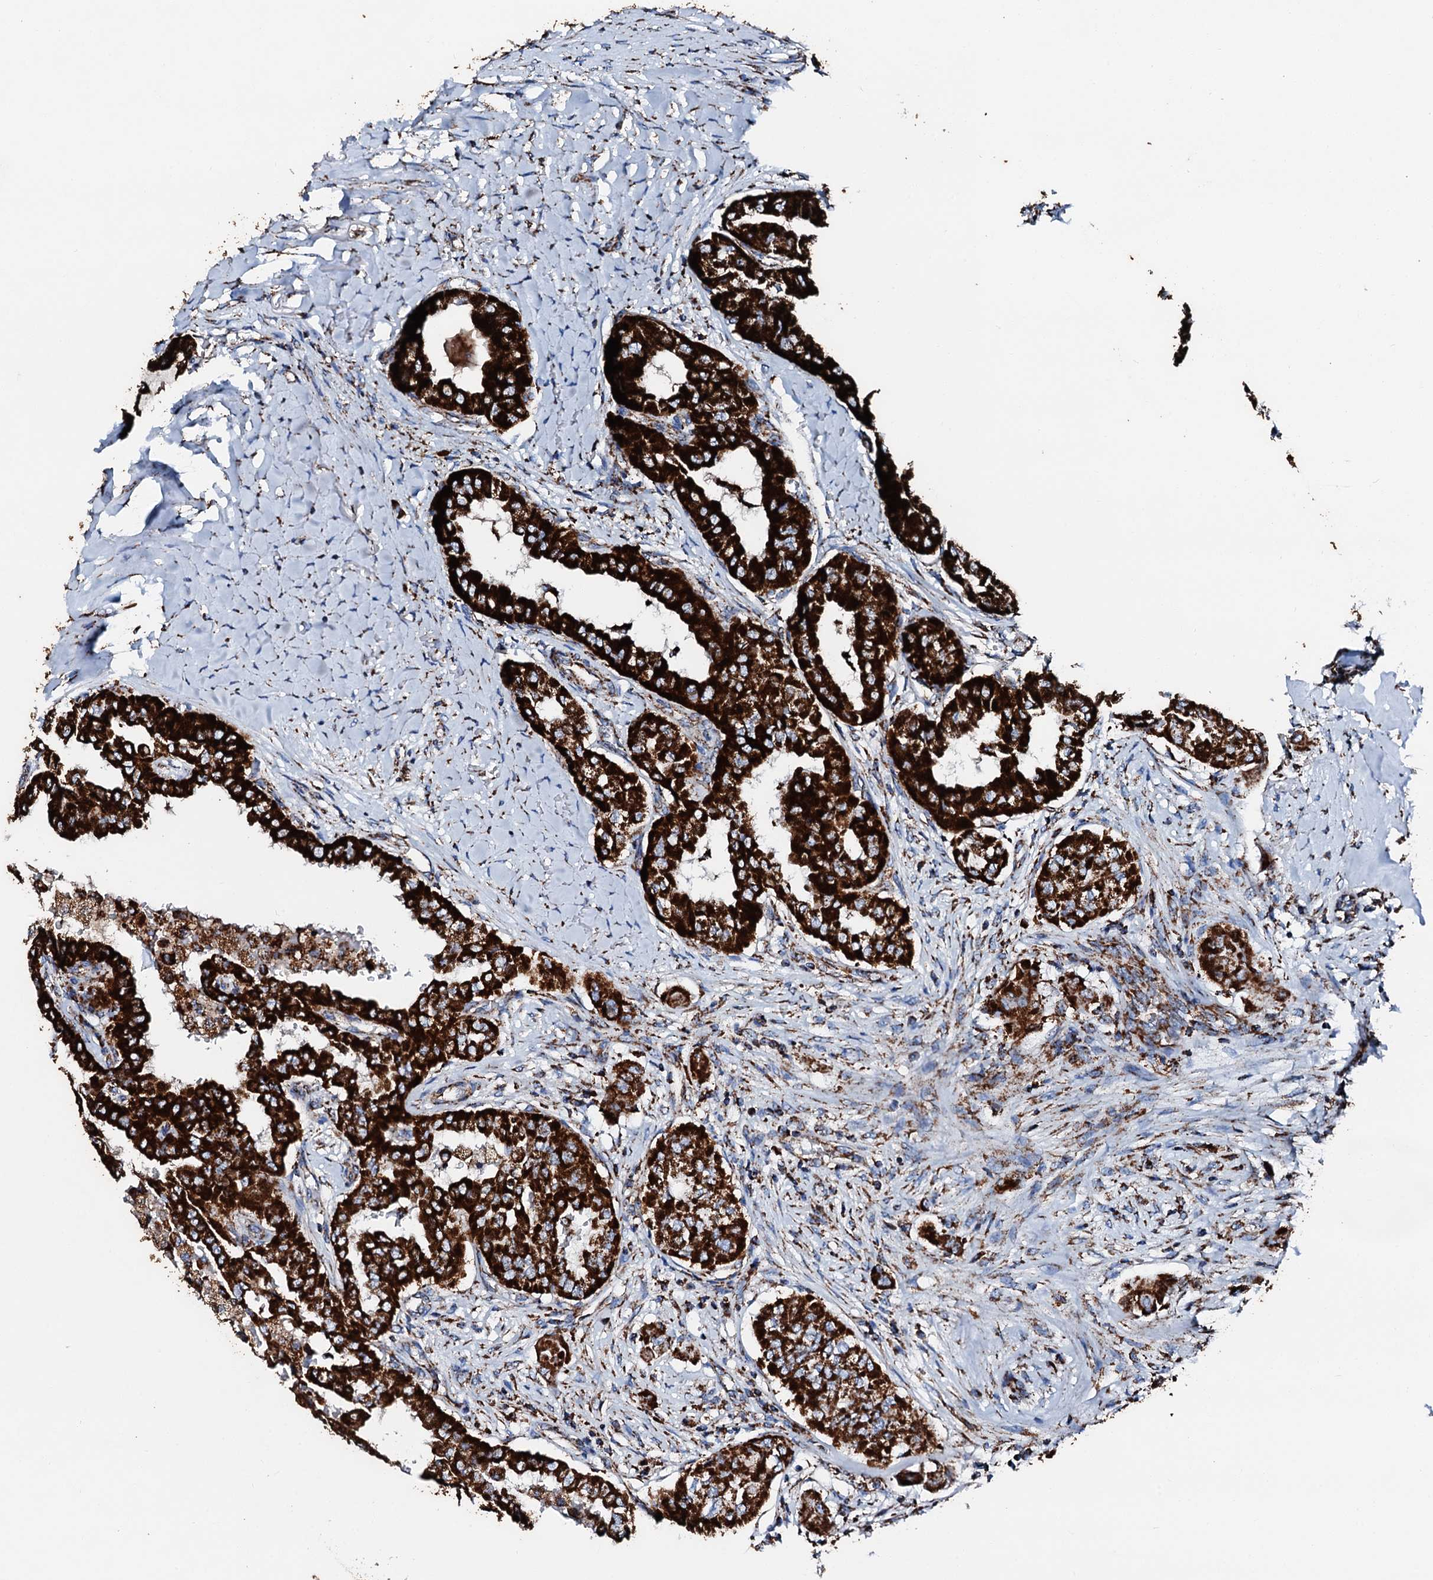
{"staining": {"intensity": "strong", "quantity": ">75%", "location": "cytoplasmic/membranous"}, "tissue": "thyroid cancer", "cell_type": "Tumor cells", "image_type": "cancer", "snomed": [{"axis": "morphology", "description": "Papillary adenocarcinoma, NOS"}, {"axis": "topography", "description": "Thyroid gland"}], "caption": "Papillary adenocarcinoma (thyroid) stained for a protein (brown) reveals strong cytoplasmic/membranous positive positivity in approximately >75% of tumor cells.", "gene": "HADH", "patient": {"sex": "female", "age": 59}}